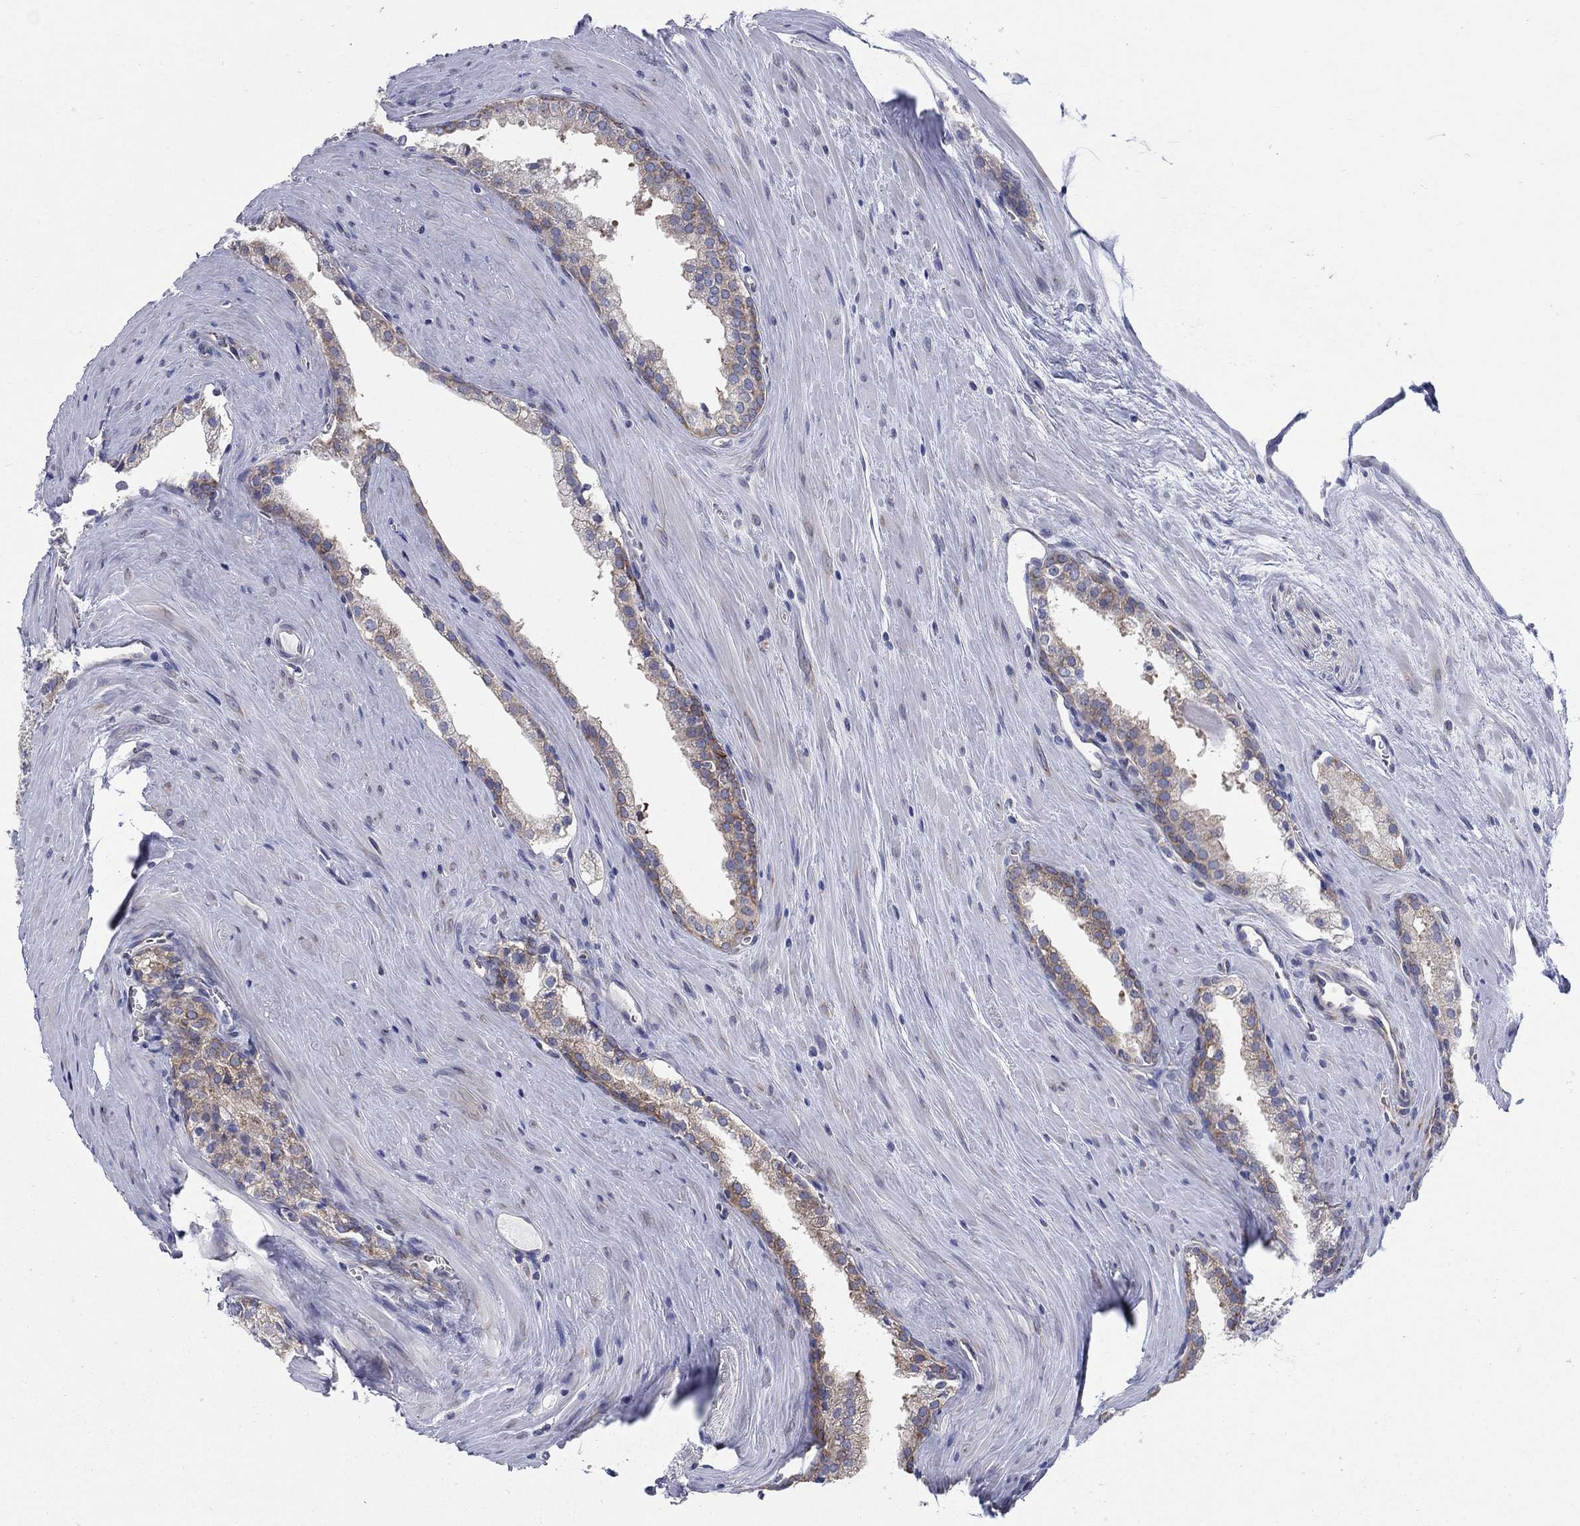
{"staining": {"intensity": "moderate", "quantity": "<25%", "location": "cytoplasmic/membranous"}, "tissue": "prostate cancer", "cell_type": "Tumor cells", "image_type": "cancer", "snomed": [{"axis": "morphology", "description": "Adenocarcinoma, NOS"}, {"axis": "topography", "description": "Prostate"}], "caption": "IHC image of neoplastic tissue: adenocarcinoma (prostate) stained using IHC exhibits low levels of moderate protein expression localized specifically in the cytoplasmic/membranous of tumor cells, appearing as a cytoplasmic/membranous brown color.", "gene": "TMEM59", "patient": {"sex": "male", "age": 72}}